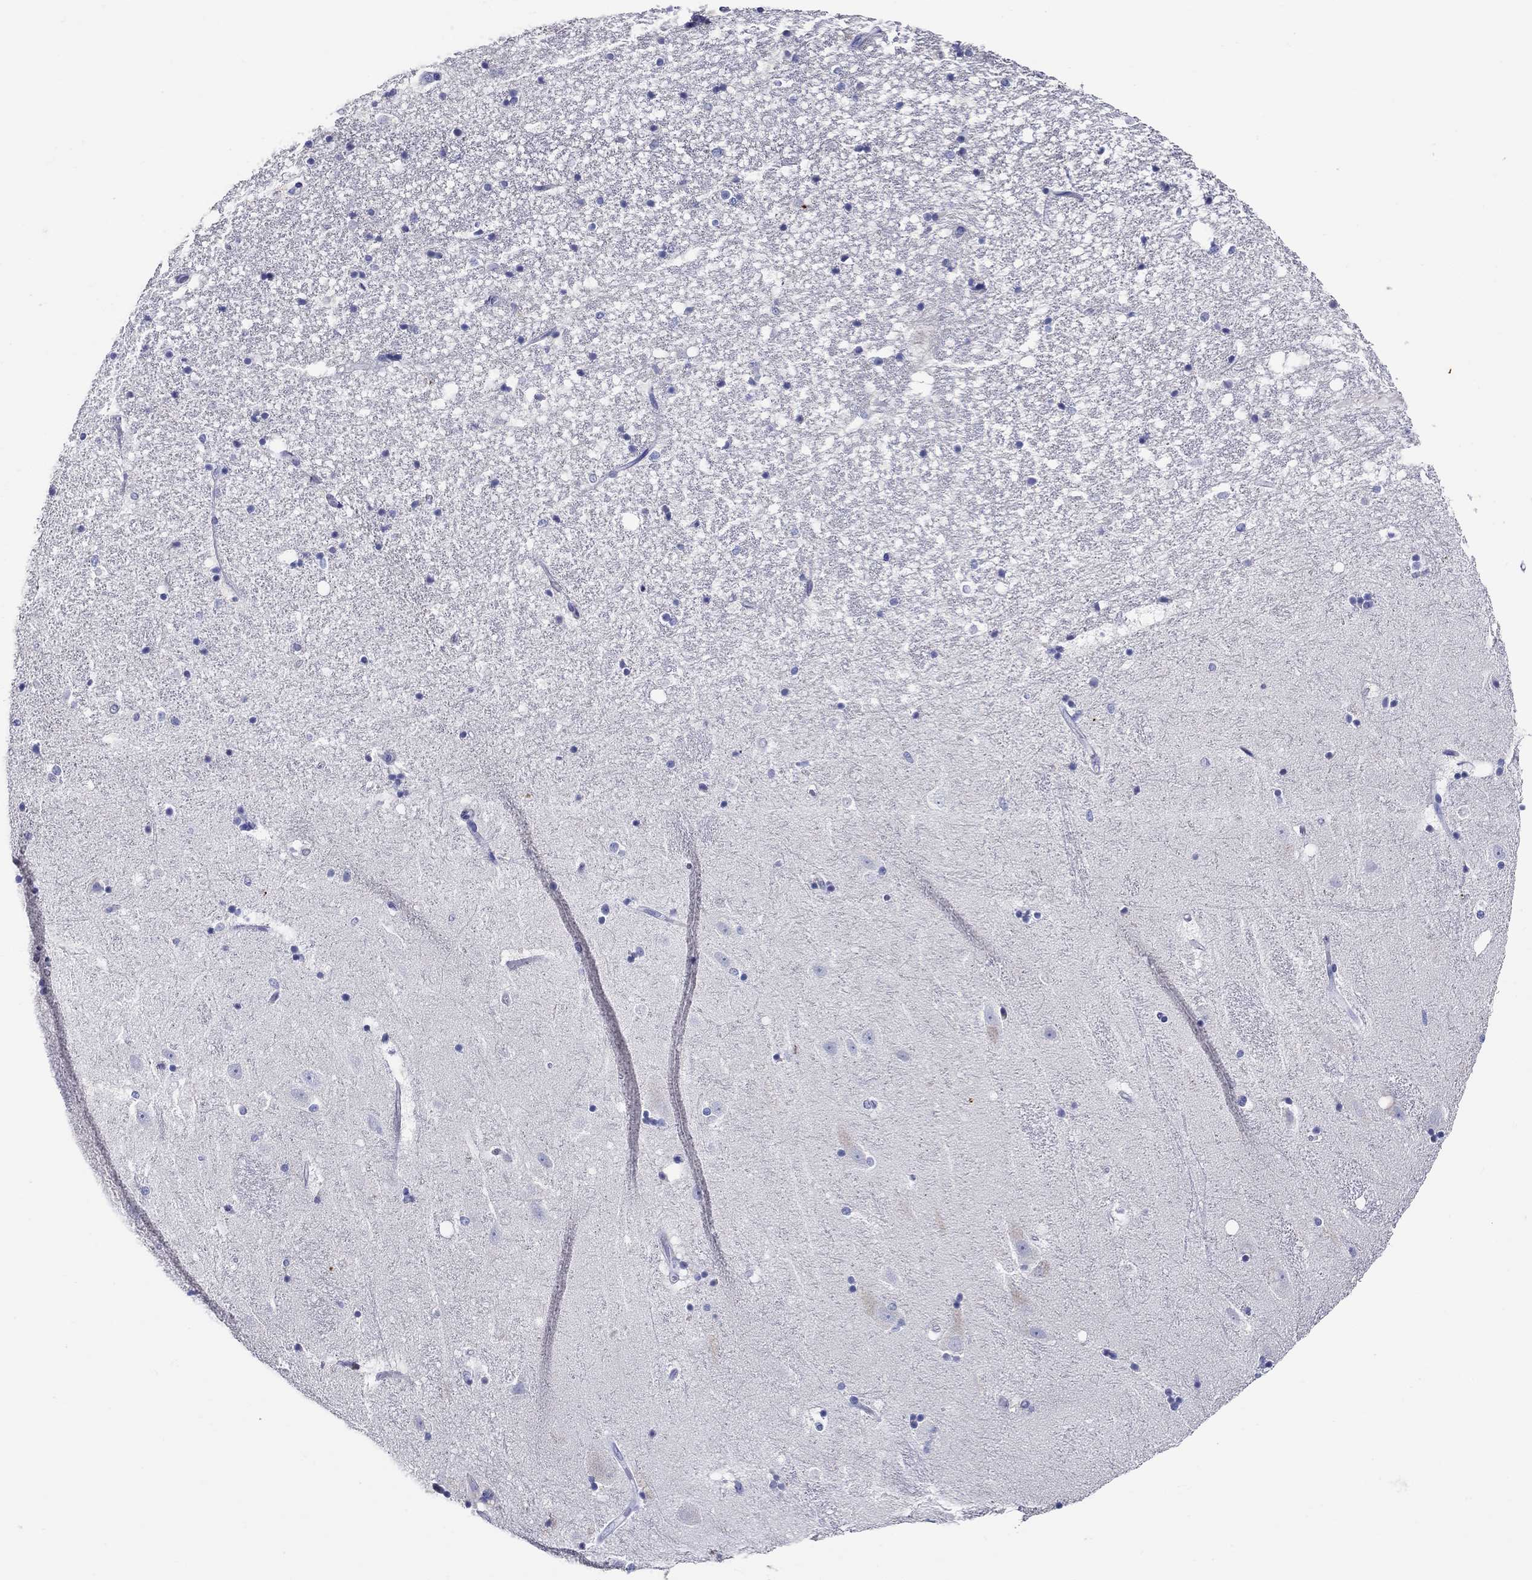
{"staining": {"intensity": "negative", "quantity": "none", "location": "none"}, "tissue": "hippocampus", "cell_type": "Glial cells", "image_type": "normal", "snomed": [{"axis": "morphology", "description": "Normal tissue, NOS"}, {"axis": "topography", "description": "Hippocampus"}], "caption": "Immunohistochemical staining of benign human hippocampus reveals no significant expression in glial cells.", "gene": "CRYGS", "patient": {"sex": "male", "age": 49}}